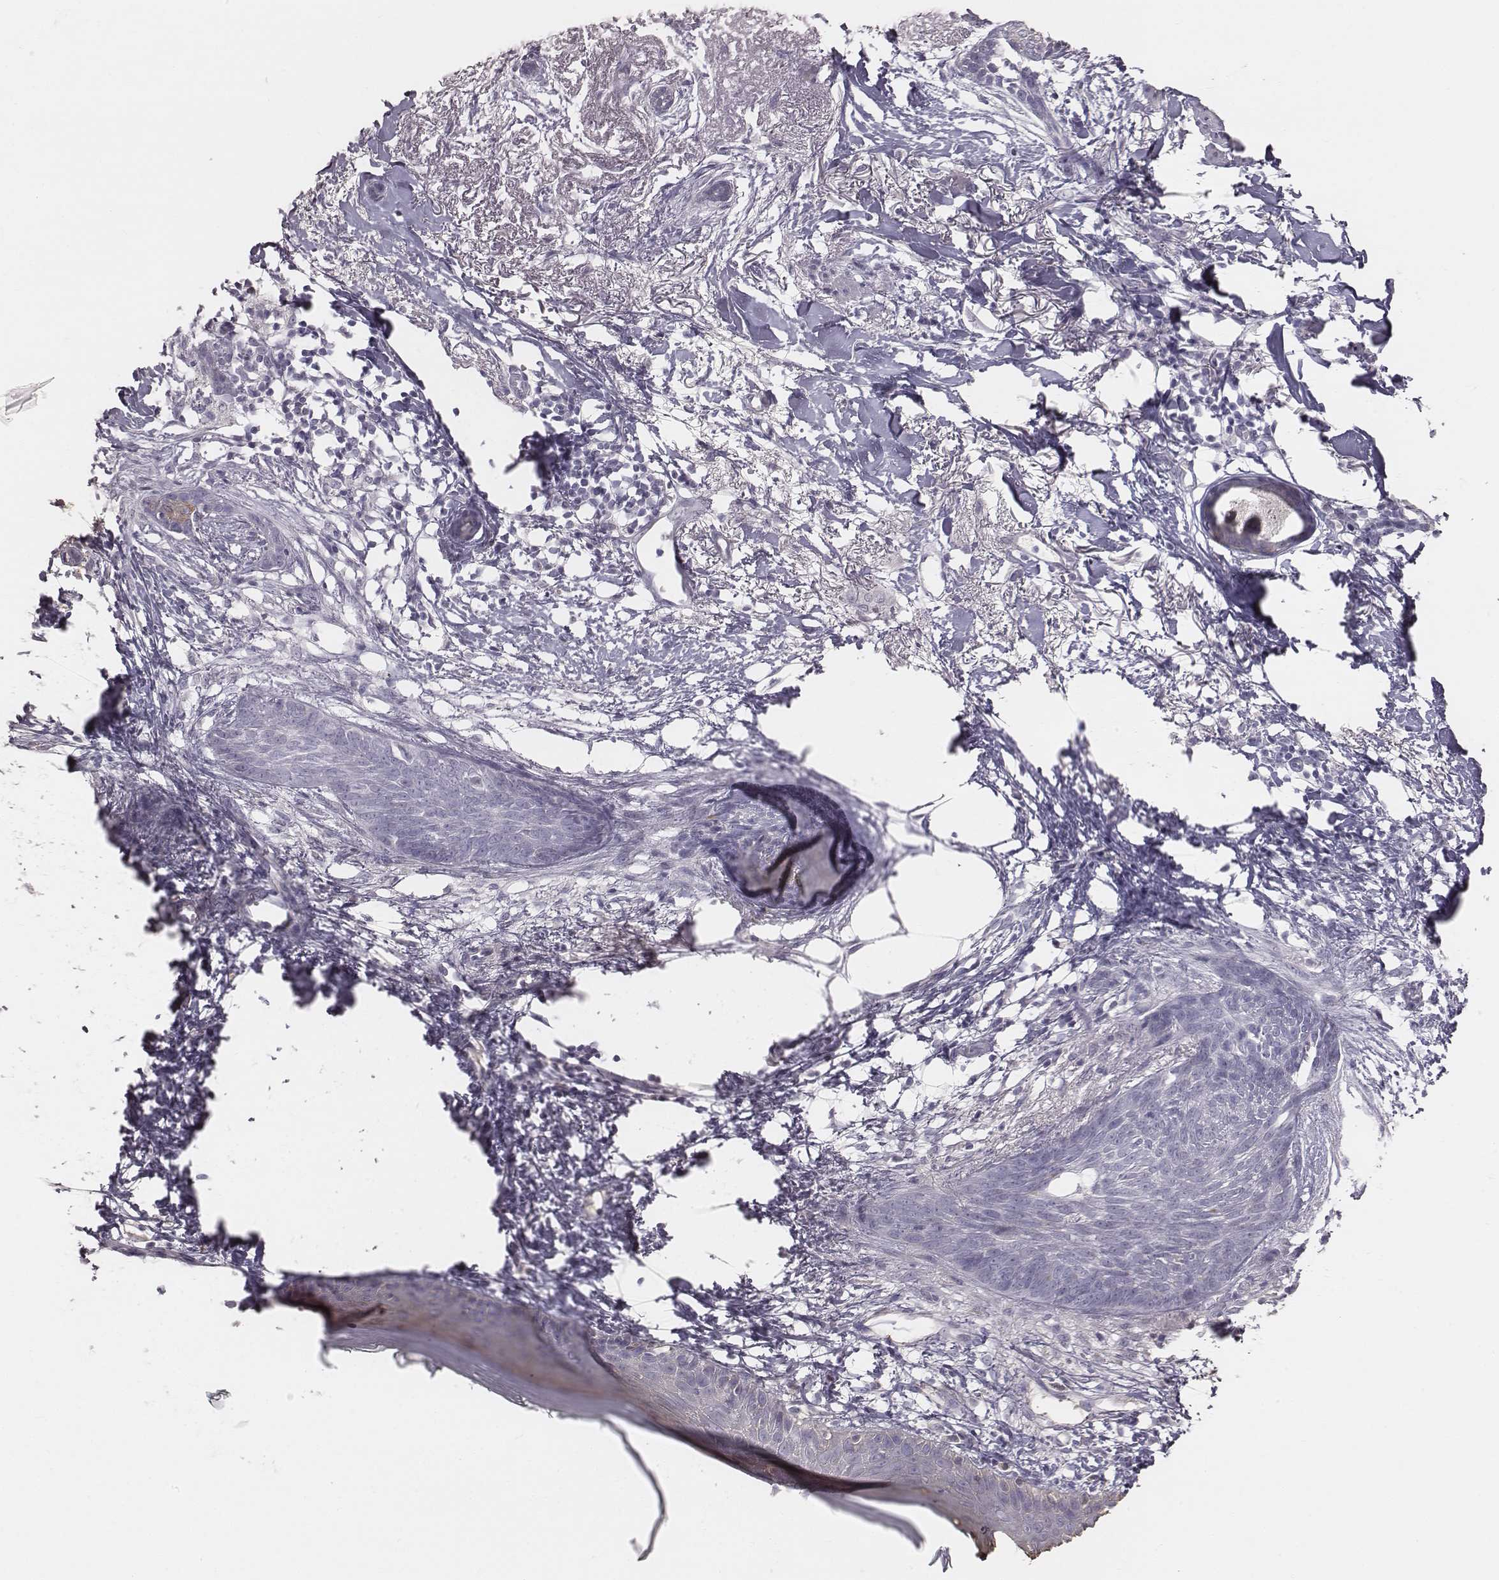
{"staining": {"intensity": "negative", "quantity": "none", "location": "none"}, "tissue": "skin cancer", "cell_type": "Tumor cells", "image_type": "cancer", "snomed": [{"axis": "morphology", "description": "Normal tissue, NOS"}, {"axis": "morphology", "description": "Basal cell carcinoma"}, {"axis": "topography", "description": "Skin"}], "caption": "DAB (3,3'-diaminobenzidine) immunohistochemical staining of human skin cancer displays no significant staining in tumor cells.", "gene": "C6orf58", "patient": {"sex": "male", "age": 84}}